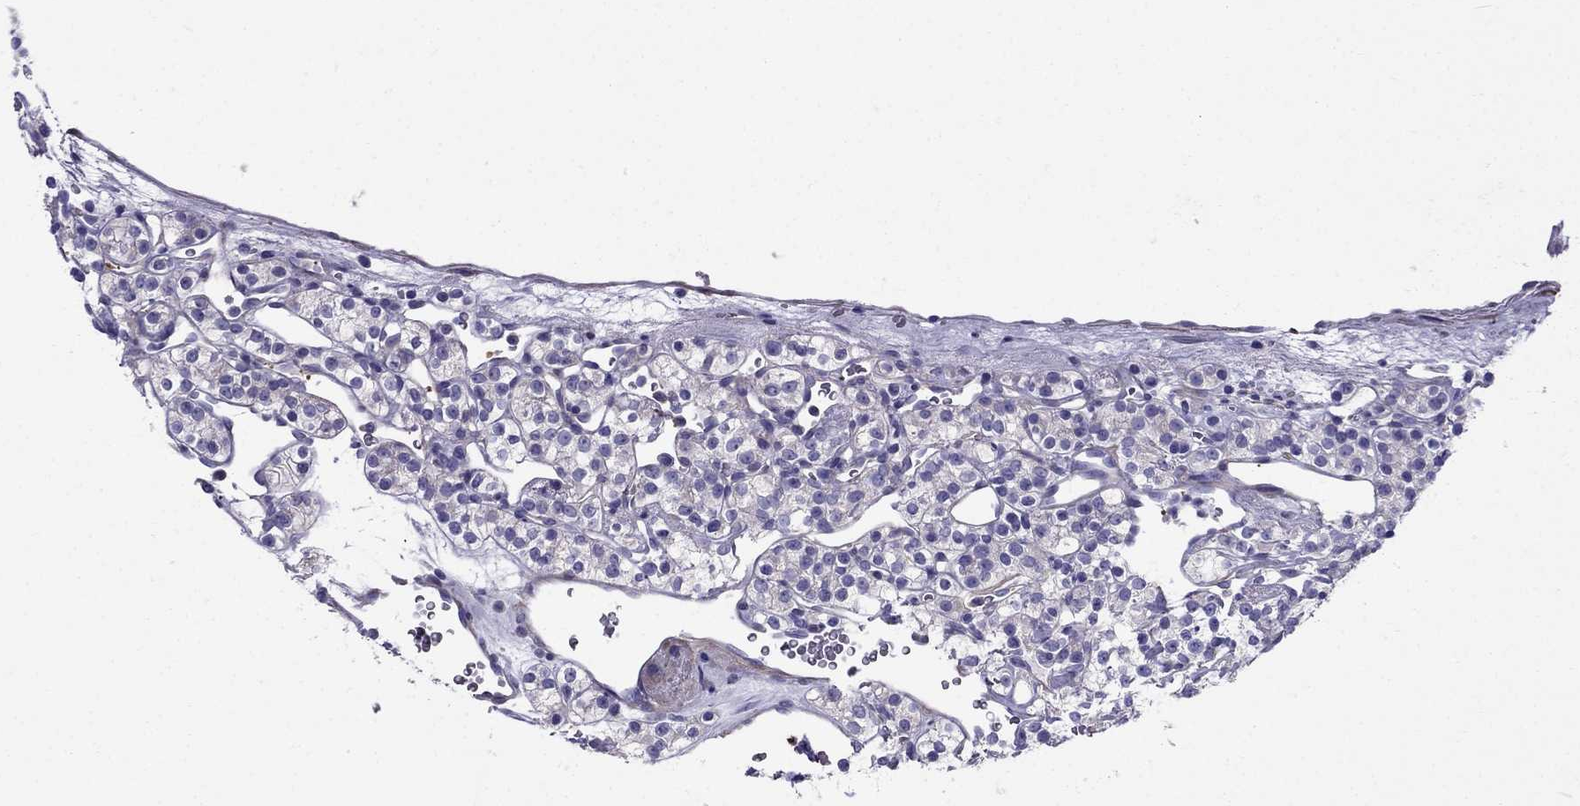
{"staining": {"intensity": "negative", "quantity": "none", "location": "none"}, "tissue": "renal cancer", "cell_type": "Tumor cells", "image_type": "cancer", "snomed": [{"axis": "morphology", "description": "Adenocarcinoma, NOS"}, {"axis": "topography", "description": "Kidney"}], "caption": "Protein analysis of adenocarcinoma (renal) exhibits no significant staining in tumor cells.", "gene": "GPR50", "patient": {"sex": "male", "age": 77}}